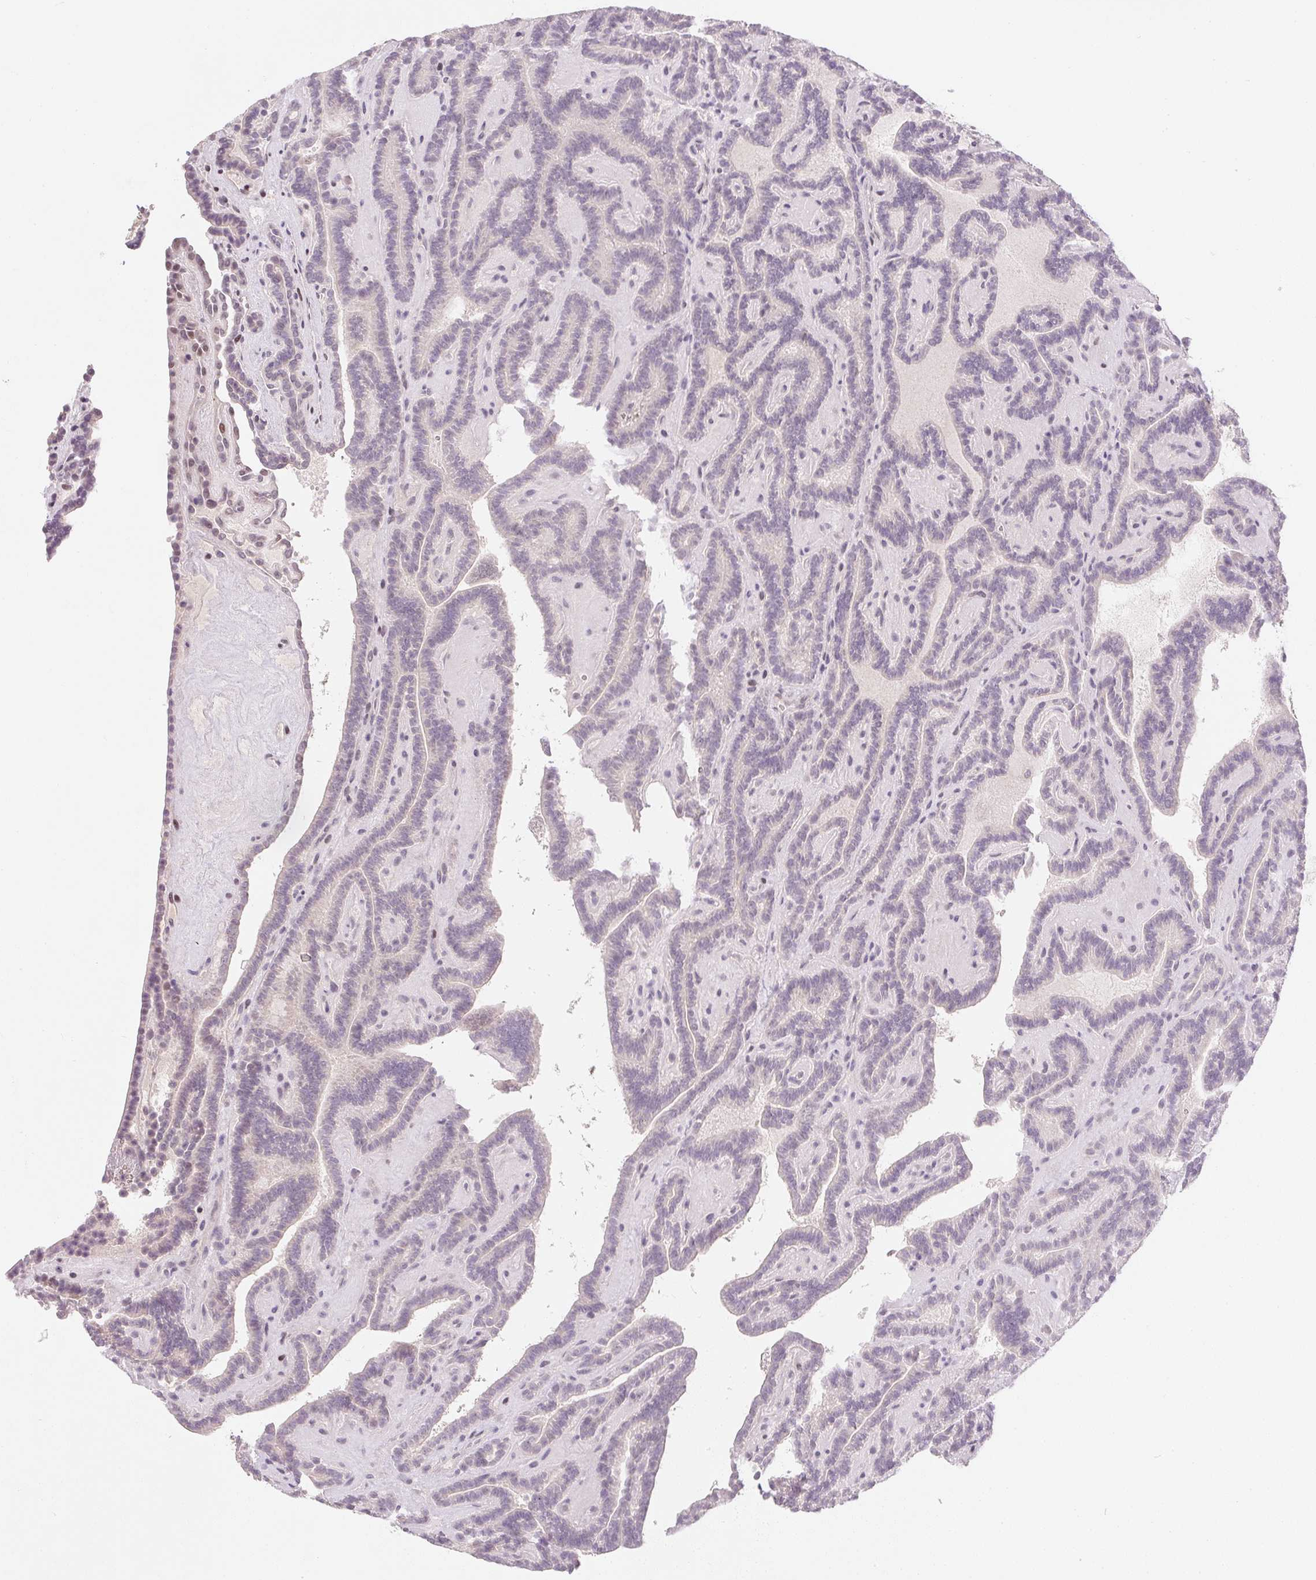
{"staining": {"intensity": "negative", "quantity": "none", "location": "none"}, "tissue": "thyroid cancer", "cell_type": "Tumor cells", "image_type": "cancer", "snomed": [{"axis": "morphology", "description": "Papillary adenocarcinoma, NOS"}, {"axis": "topography", "description": "Thyroid gland"}], "caption": "Immunohistochemical staining of thyroid papillary adenocarcinoma shows no significant expression in tumor cells.", "gene": "KDM4D", "patient": {"sex": "female", "age": 21}}